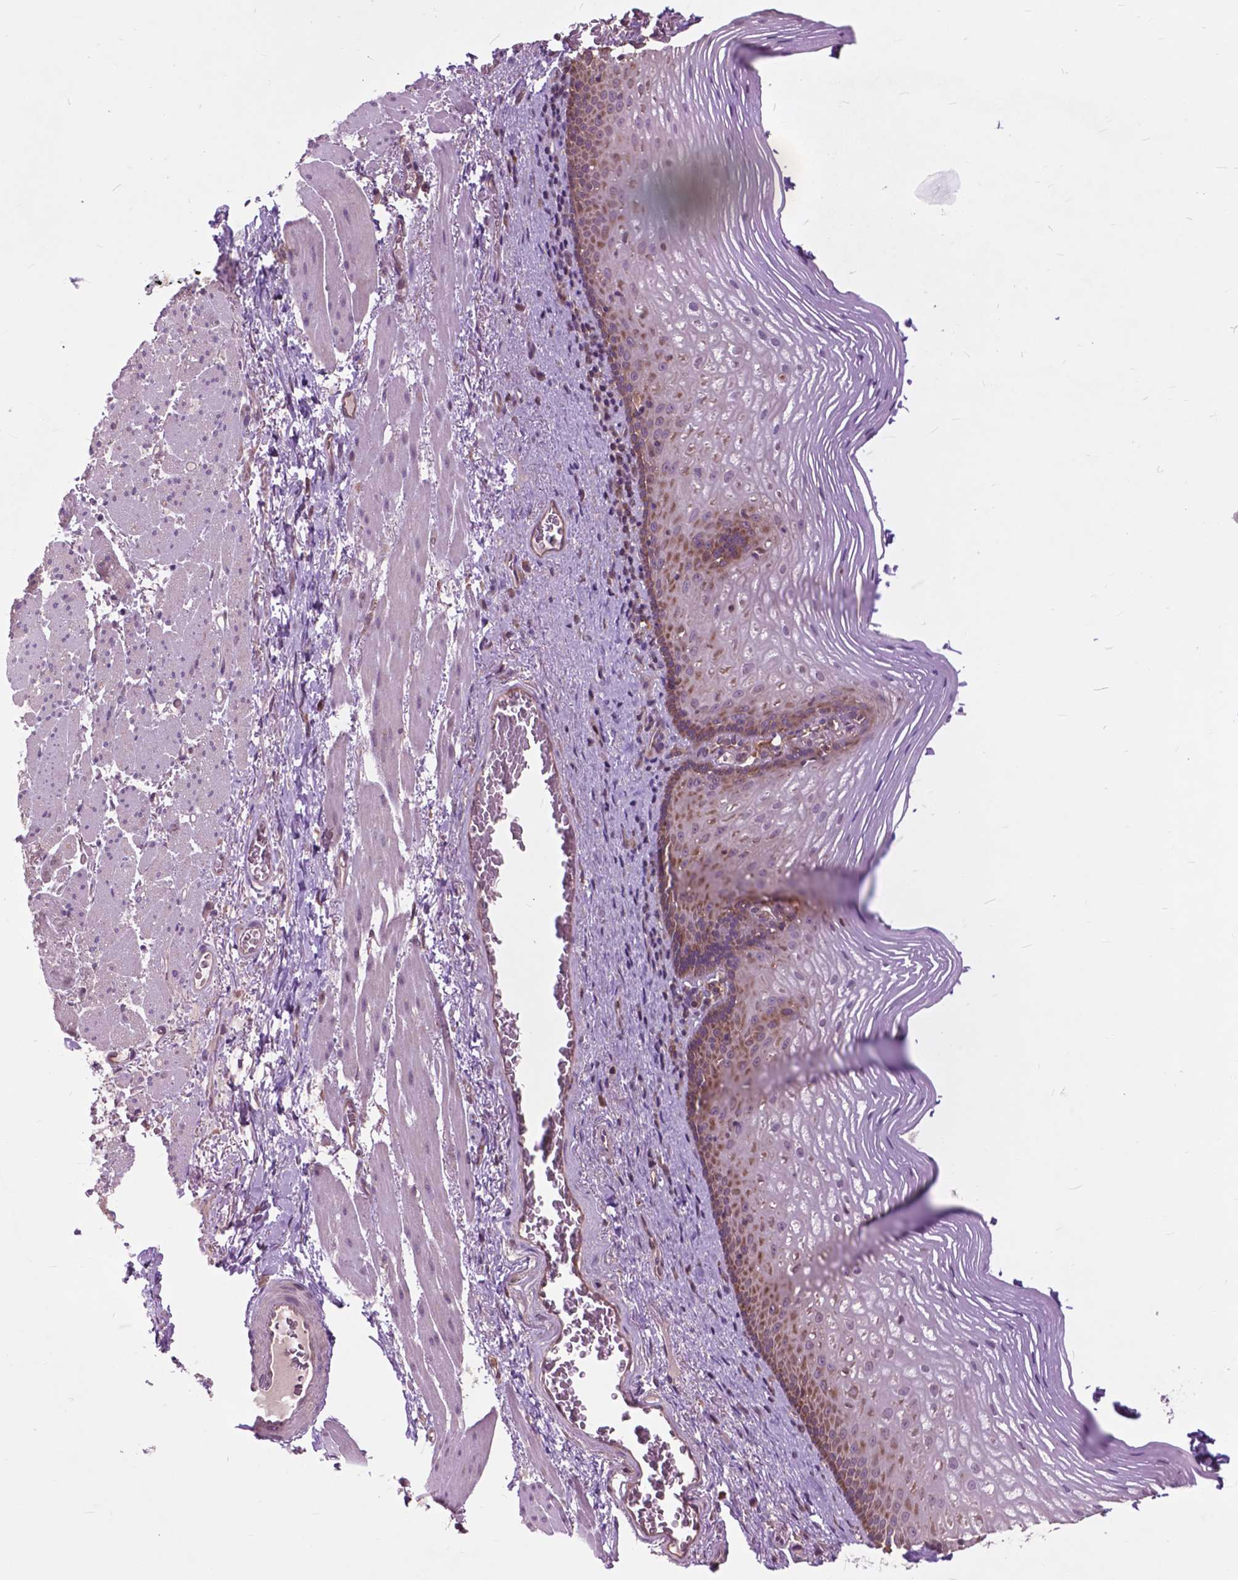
{"staining": {"intensity": "strong", "quantity": "25%-75%", "location": "cytoplasmic/membranous"}, "tissue": "esophagus", "cell_type": "Squamous epithelial cells", "image_type": "normal", "snomed": [{"axis": "morphology", "description": "Normal tissue, NOS"}, {"axis": "topography", "description": "Esophagus"}], "caption": "Approximately 25%-75% of squamous epithelial cells in normal esophagus reveal strong cytoplasmic/membranous protein positivity as visualized by brown immunohistochemical staining.", "gene": "ARAF", "patient": {"sex": "male", "age": 76}}